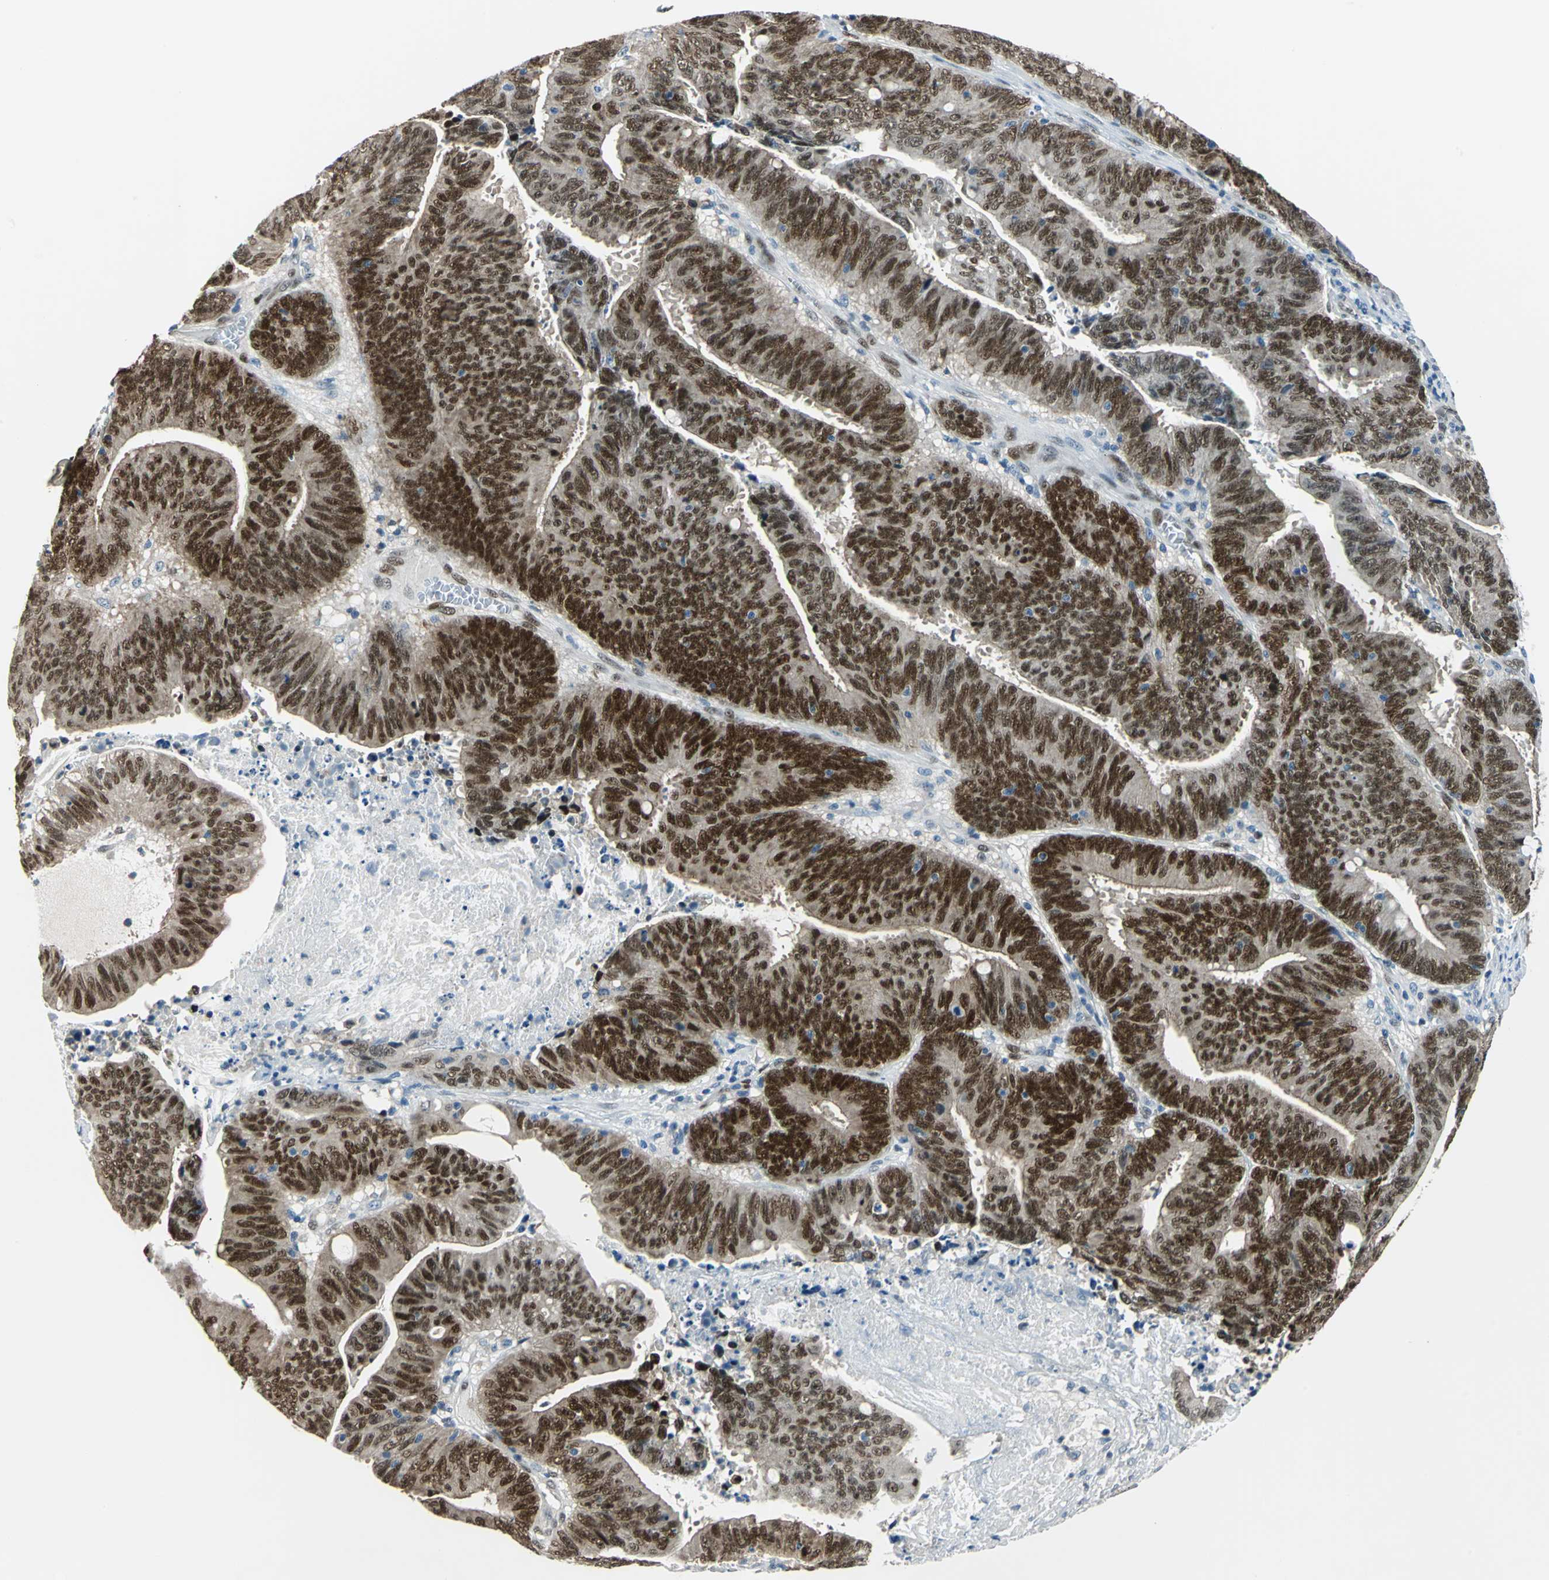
{"staining": {"intensity": "strong", "quantity": ">75%", "location": "cytoplasmic/membranous,nuclear"}, "tissue": "colorectal cancer", "cell_type": "Tumor cells", "image_type": "cancer", "snomed": [{"axis": "morphology", "description": "Adenocarcinoma, NOS"}, {"axis": "topography", "description": "Colon"}], "caption": "Approximately >75% of tumor cells in human colorectal cancer (adenocarcinoma) display strong cytoplasmic/membranous and nuclear protein positivity as visualized by brown immunohistochemical staining.", "gene": "NFIA", "patient": {"sex": "male", "age": 45}}